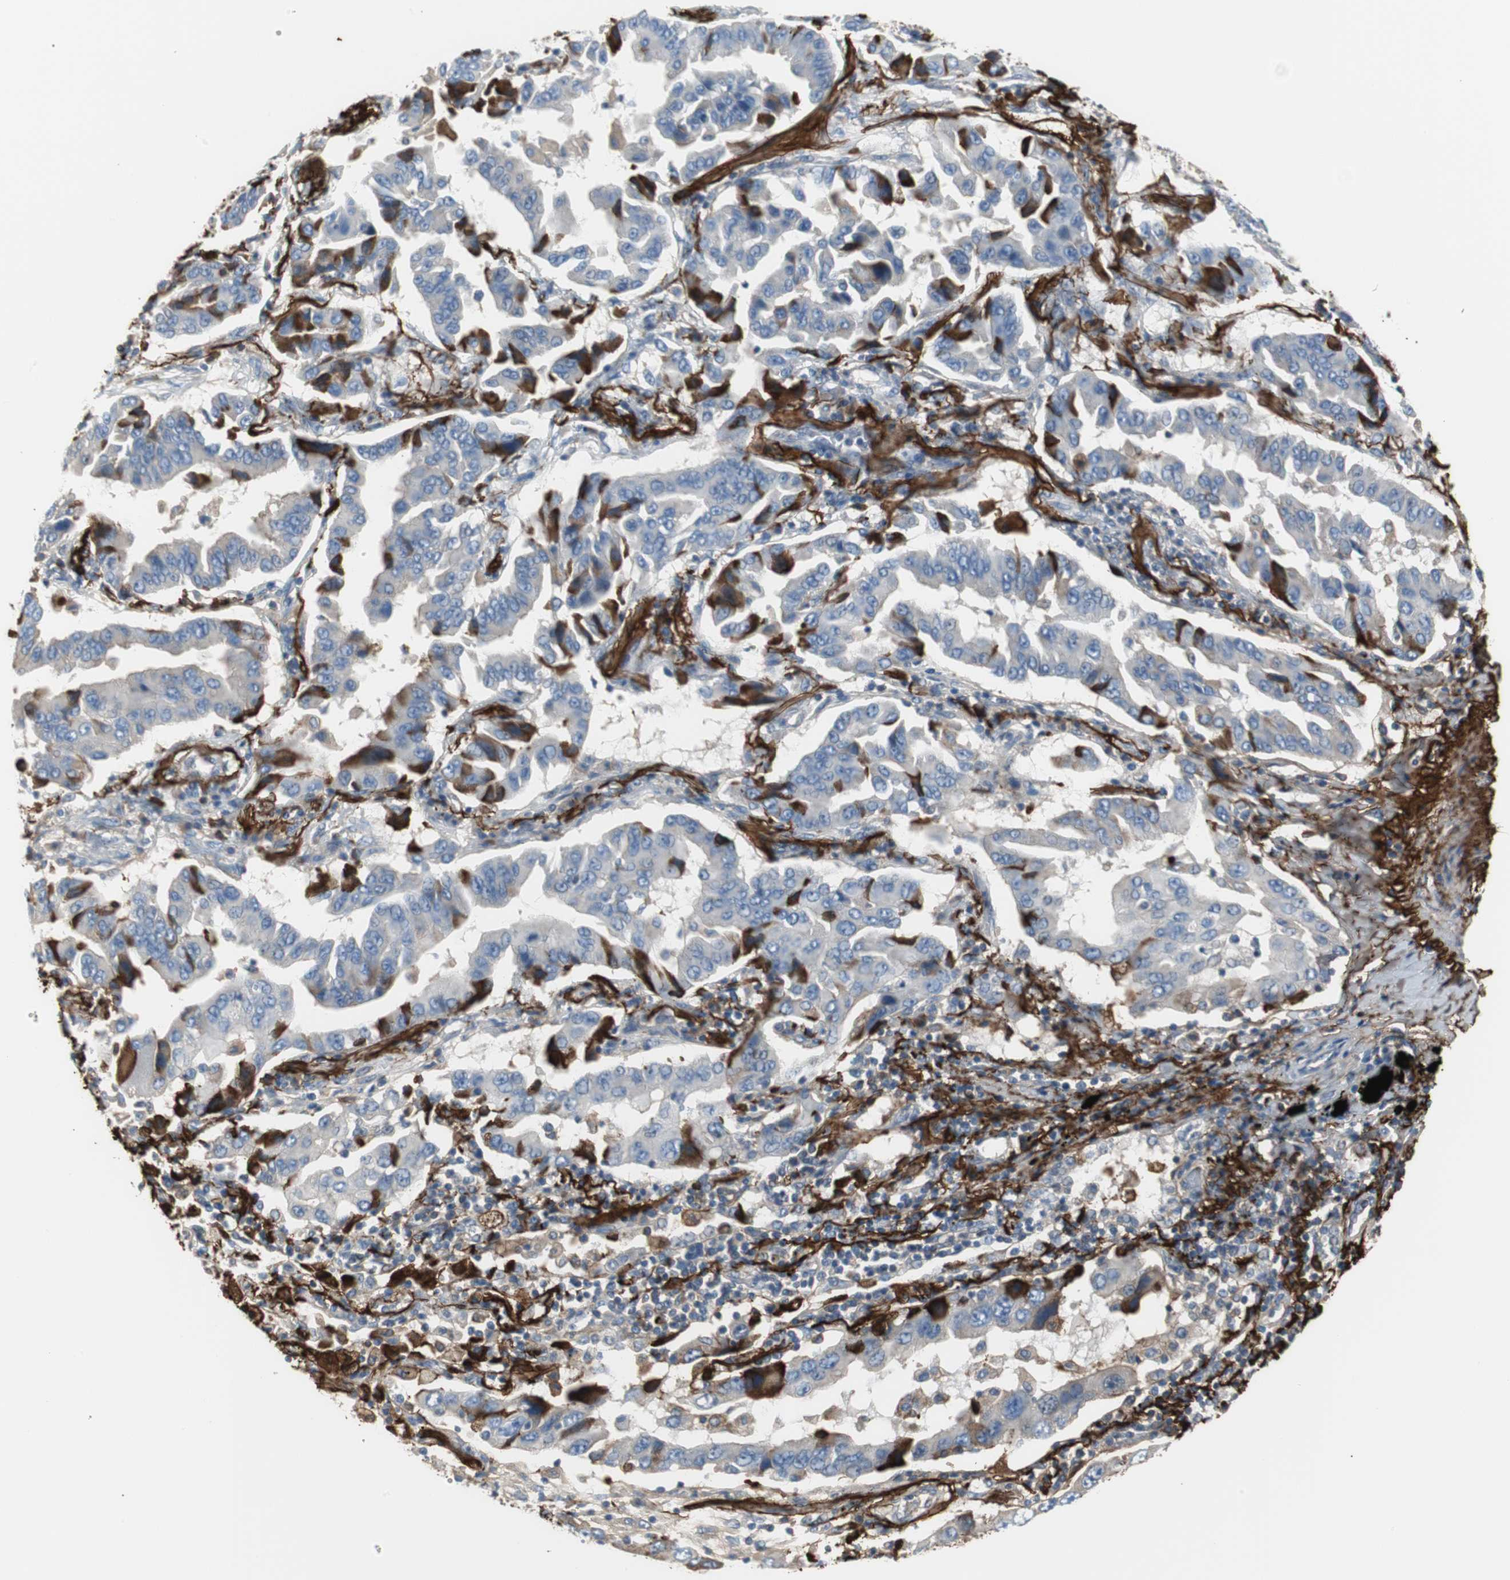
{"staining": {"intensity": "moderate", "quantity": "25%-75%", "location": "cytoplasmic/membranous"}, "tissue": "lung cancer", "cell_type": "Tumor cells", "image_type": "cancer", "snomed": [{"axis": "morphology", "description": "Adenocarcinoma, NOS"}, {"axis": "topography", "description": "Lung"}], "caption": "Brown immunohistochemical staining in adenocarcinoma (lung) exhibits moderate cytoplasmic/membranous staining in about 25%-75% of tumor cells. The staining was performed using DAB (3,3'-diaminobenzidine), with brown indicating positive protein expression. Nuclei are stained blue with hematoxylin.", "gene": "APCS", "patient": {"sex": "female", "age": 65}}